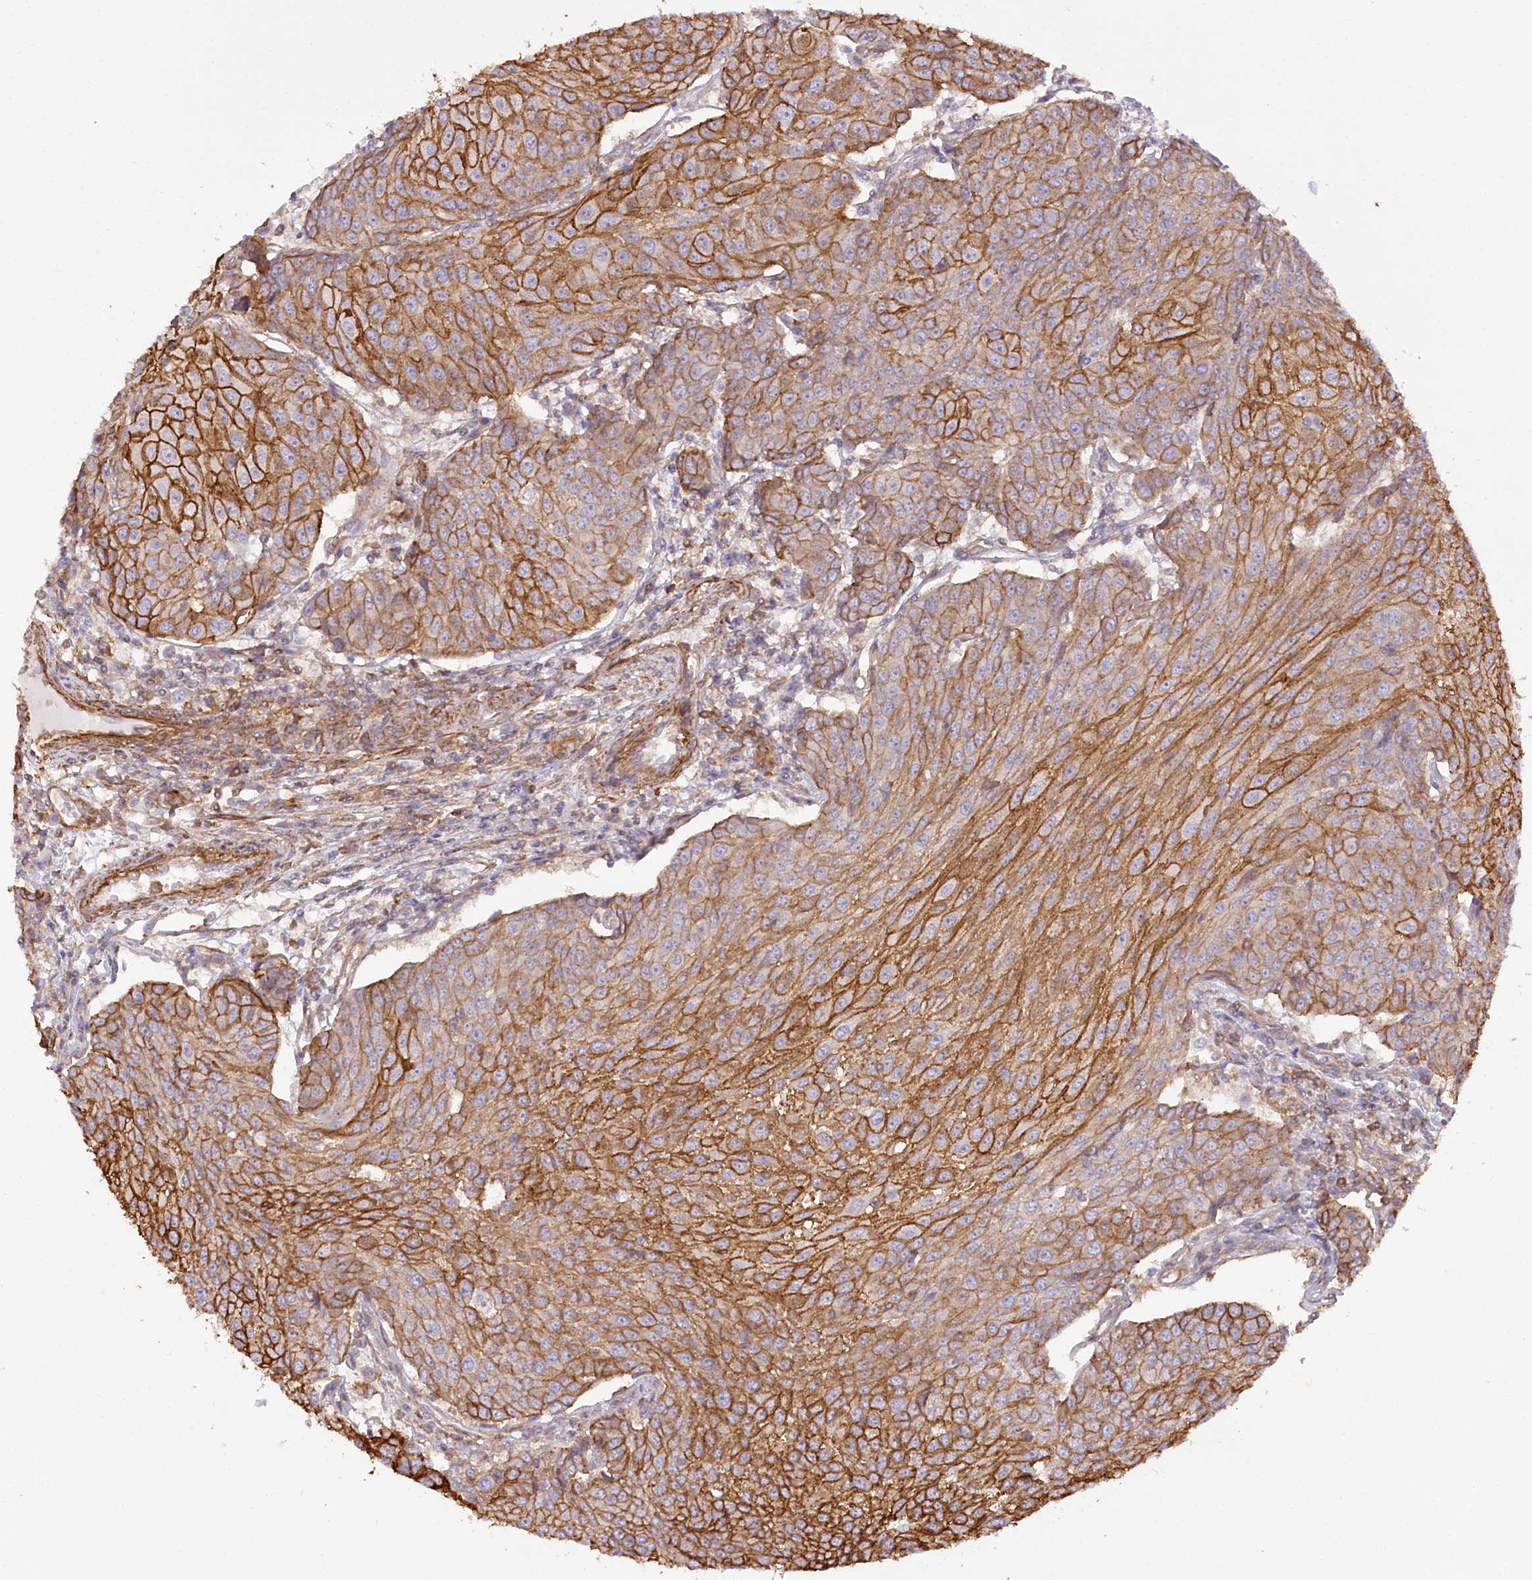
{"staining": {"intensity": "strong", "quantity": ">75%", "location": "cytoplasmic/membranous"}, "tissue": "urothelial cancer", "cell_type": "Tumor cells", "image_type": "cancer", "snomed": [{"axis": "morphology", "description": "Urothelial carcinoma, High grade"}, {"axis": "topography", "description": "Urinary bladder"}], "caption": "High-power microscopy captured an immunohistochemistry micrograph of urothelial carcinoma (high-grade), revealing strong cytoplasmic/membranous expression in approximately >75% of tumor cells.", "gene": "SYNPO2", "patient": {"sex": "female", "age": 85}}